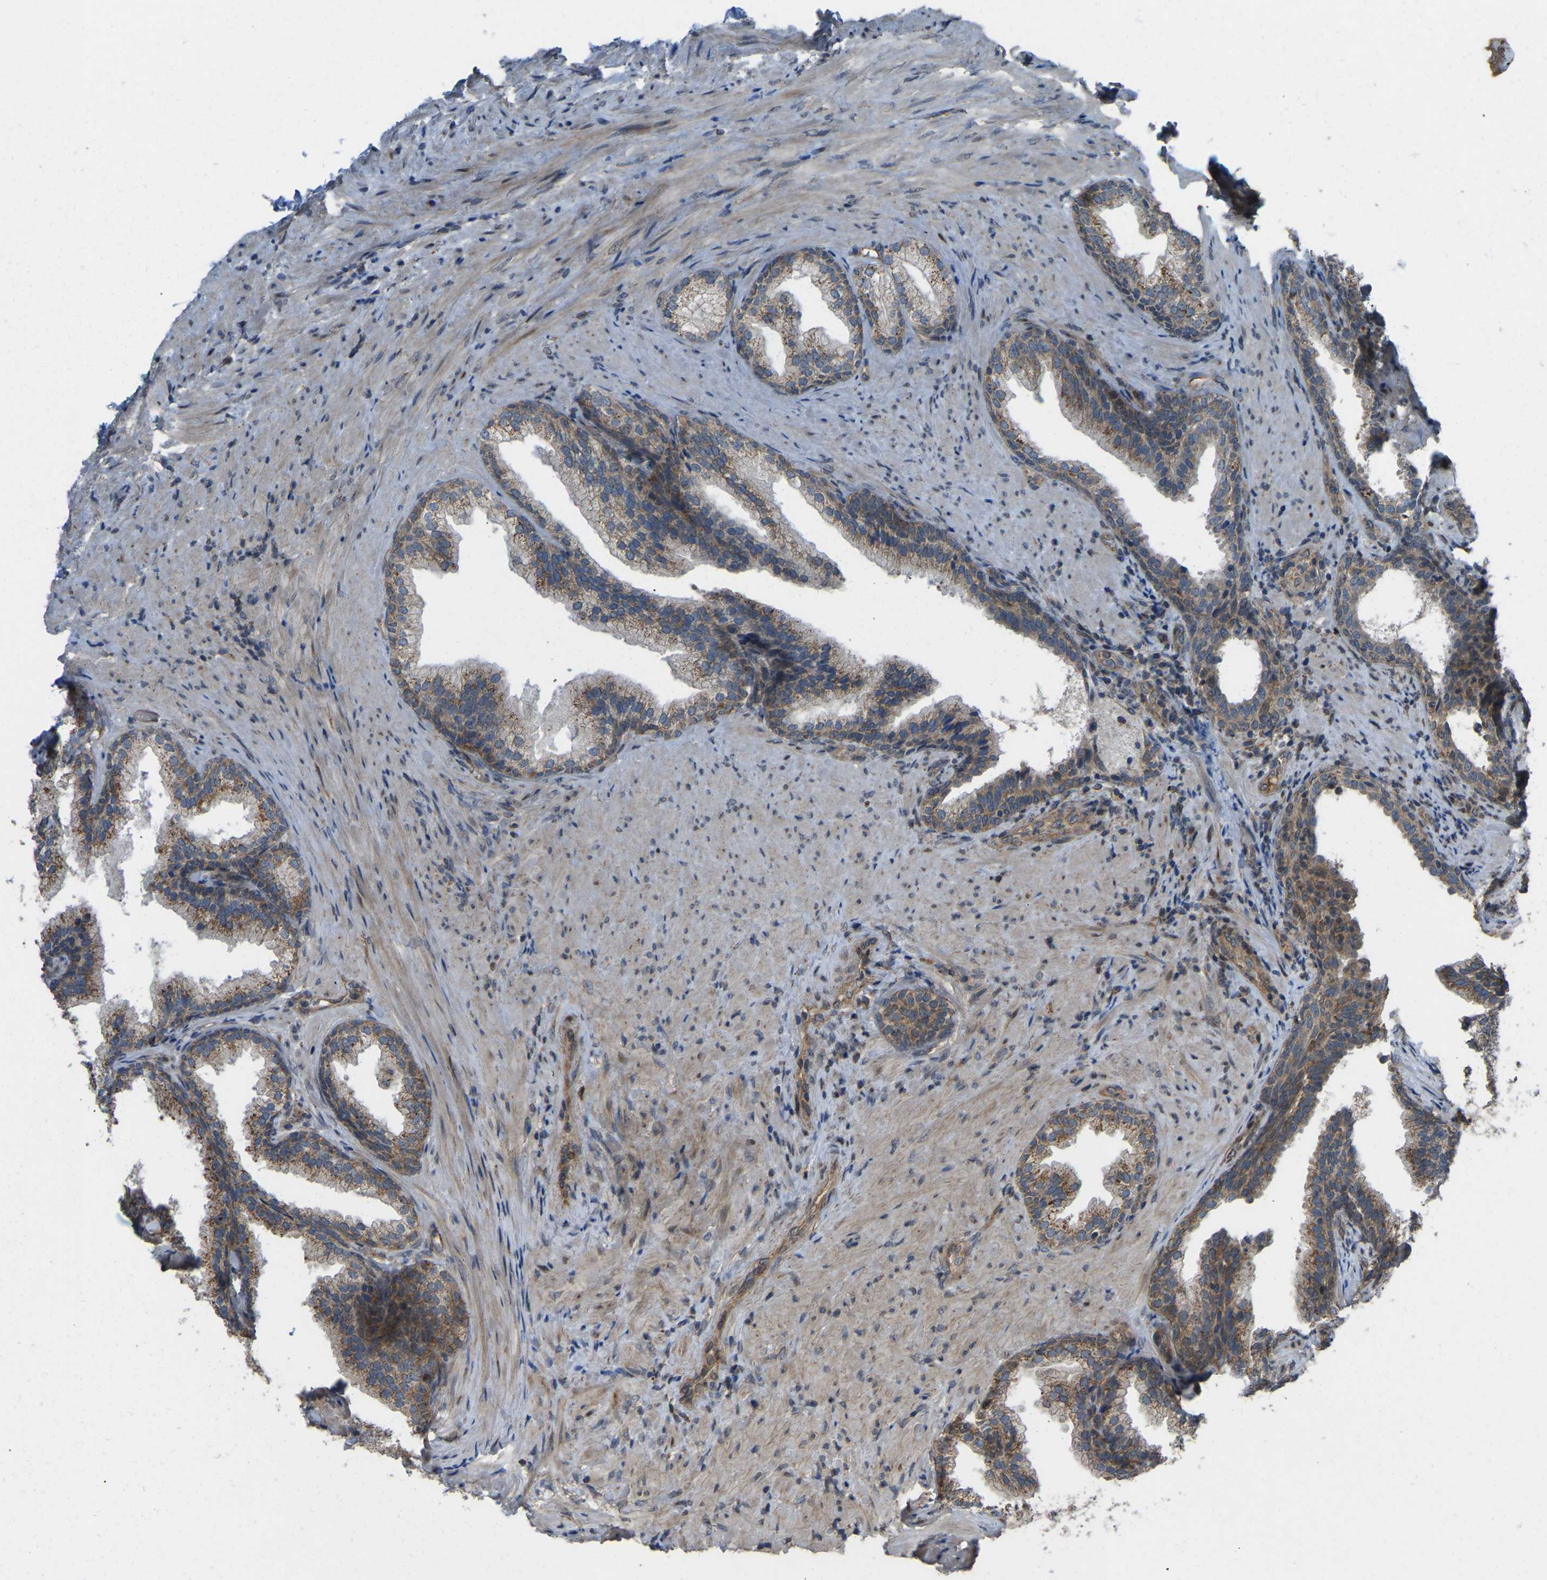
{"staining": {"intensity": "moderate", "quantity": ">75%", "location": "cytoplasmic/membranous,nuclear"}, "tissue": "prostate", "cell_type": "Glandular cells", "image_type": "normal", "snomed": [{"axis": "morphology", "description": "Normal tissue, NOS"}, {"axis": "topography", "description": "Prostate"}], "caption": "Protein positivity by IHC shows moderate cytoplasmic/membranous,nuclear expression in about >75% of glandular cells in benign prostate. The protein is shown in brown color, while the nuclei are stained blue.", "gene": "C21orf91", "patient": {"sex": "male", "age": 76}}